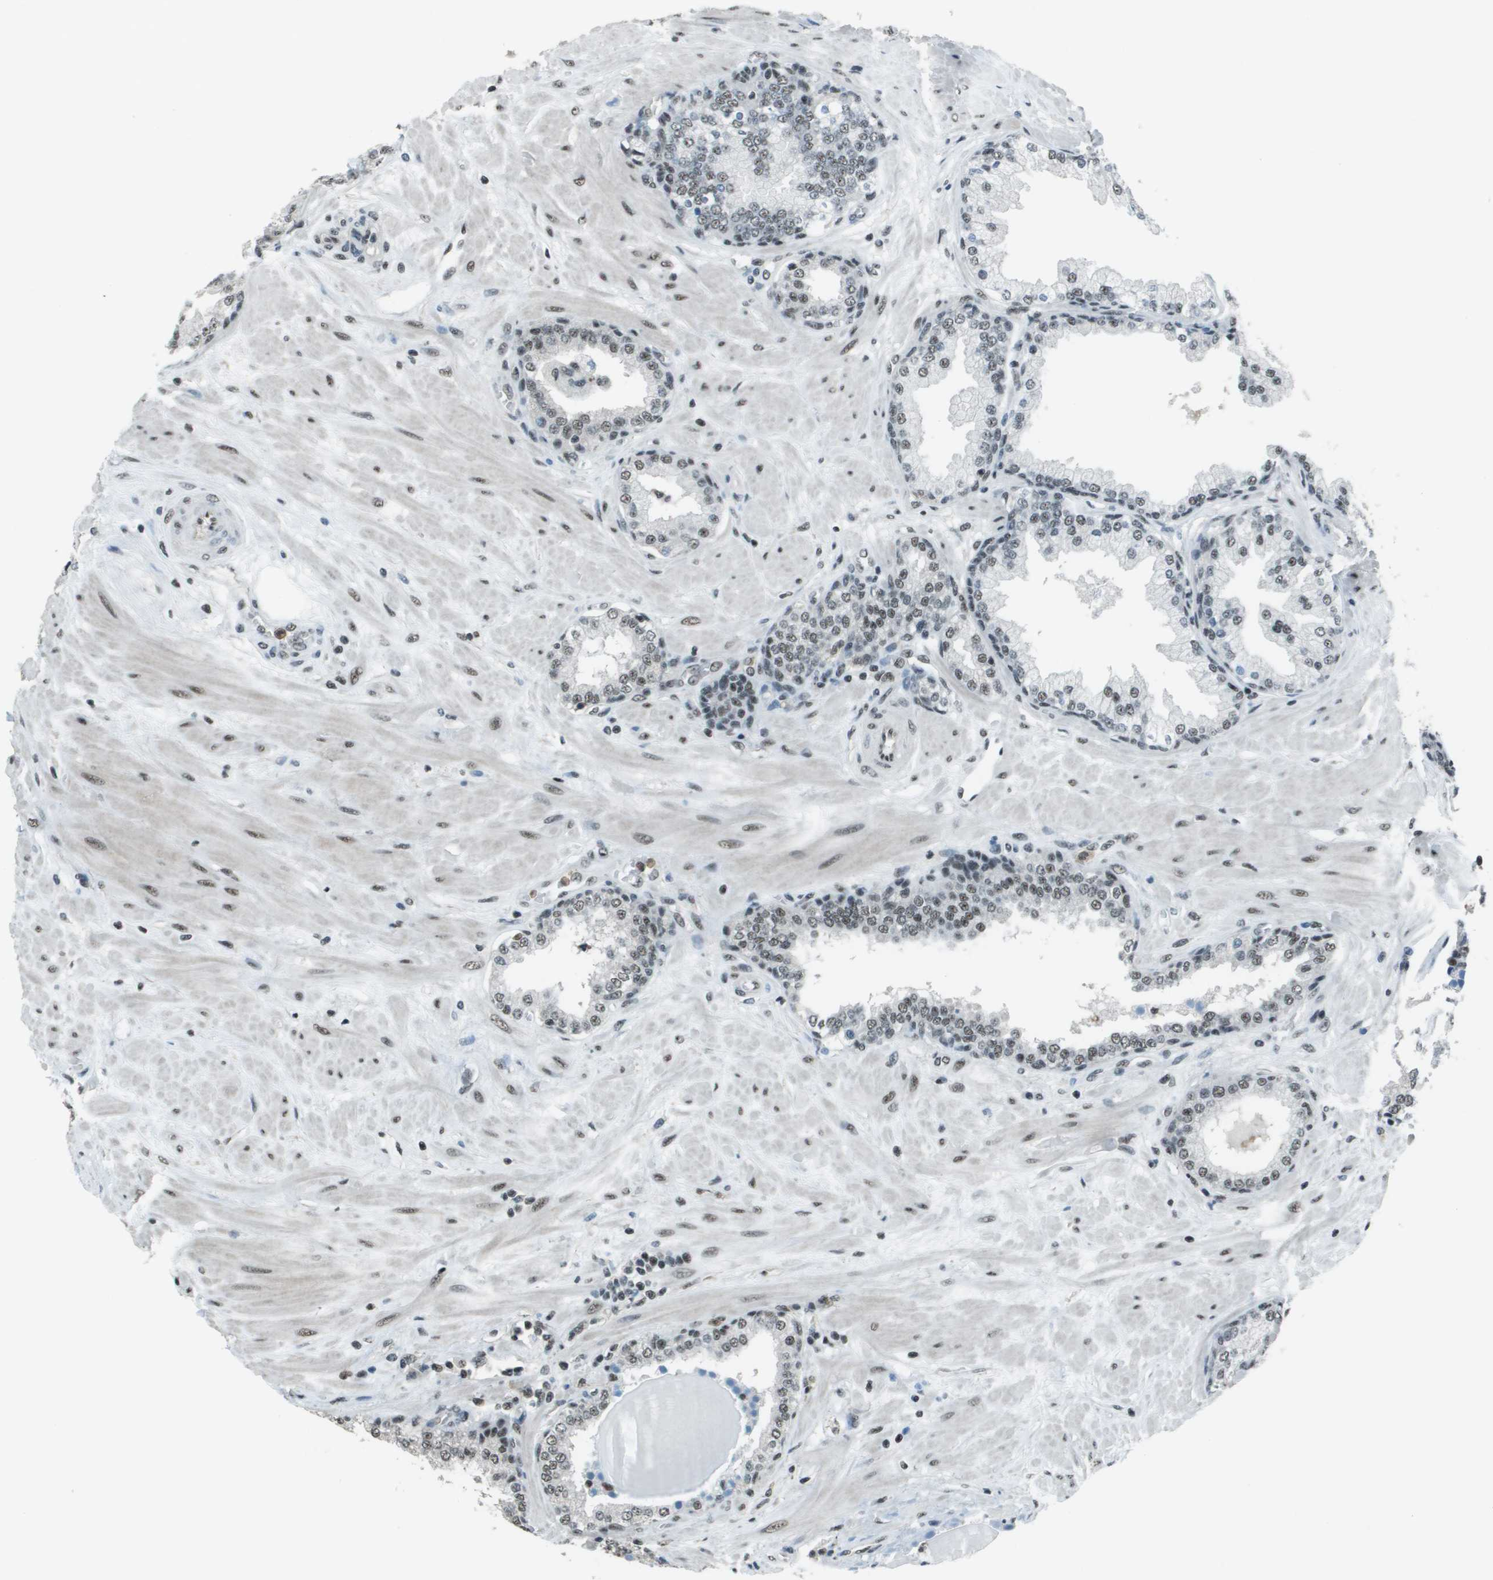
{"staining": {"intensity": "weak", "quantity": ">75%", "location": "nuclear"}, "tissue": "prostate", "cell_type": "Glandular cells", "image_type": "normal", "snomed": [{"axis": "morphology", "description": "Normal tissue, NOS"}, {"axis": "topography", "description": "Prostate"}], "caption": "Immunohistochemical staining of benign prostate shows >75% levels of weak nuclear protein positivity in about >75% of glandular cells. The staining was performed using DAB to visualize the protein expression in brown, while the nuclei were stained in blue with hematoxylin (Magnification: 20x).", "gene": "DEPDC1", "patient": {"sex": "male", "age": 51}}